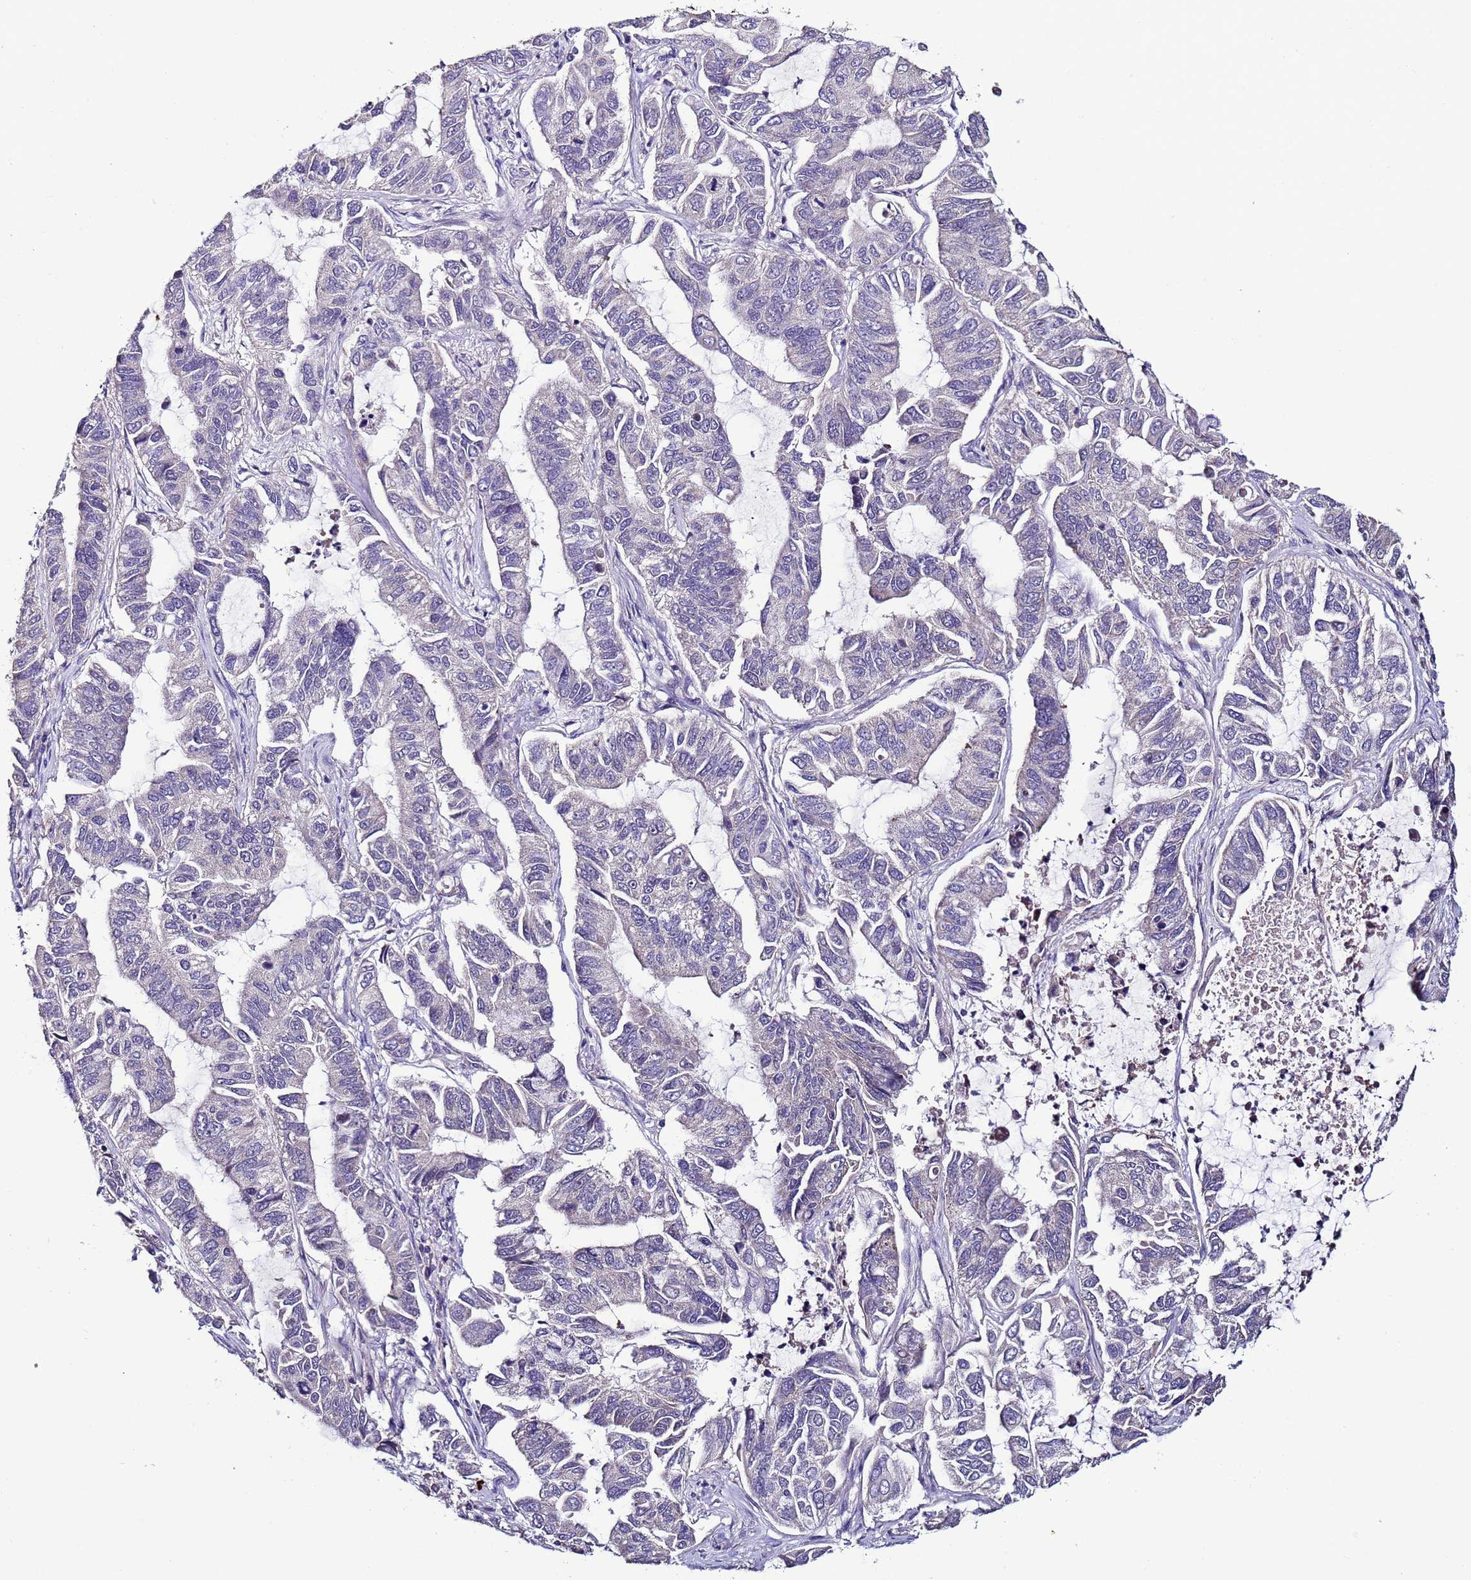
{"staining": {"intensity": "negative", "quantity": "none", "location": "none"}, "tissue": "lung cancer", "cell_type": "Tumor cells", "image_type": "cancer", "snomed": [{"axis": "morphology", "description": "Adenocarcinoma, NOS"}, {"axis": "topography", "description": "Lung"}], "caption": "There is no significant expression in tumor cells of lung cancer (adenocarcinoma). (Stains: DAB immunohistochemistry (IHC) with hematoxylin counter stain, Microscopy: brightfield microscopy at high magnification).", "gene": "CLHC1", "patient": {"sex": "male", "age": 64}}